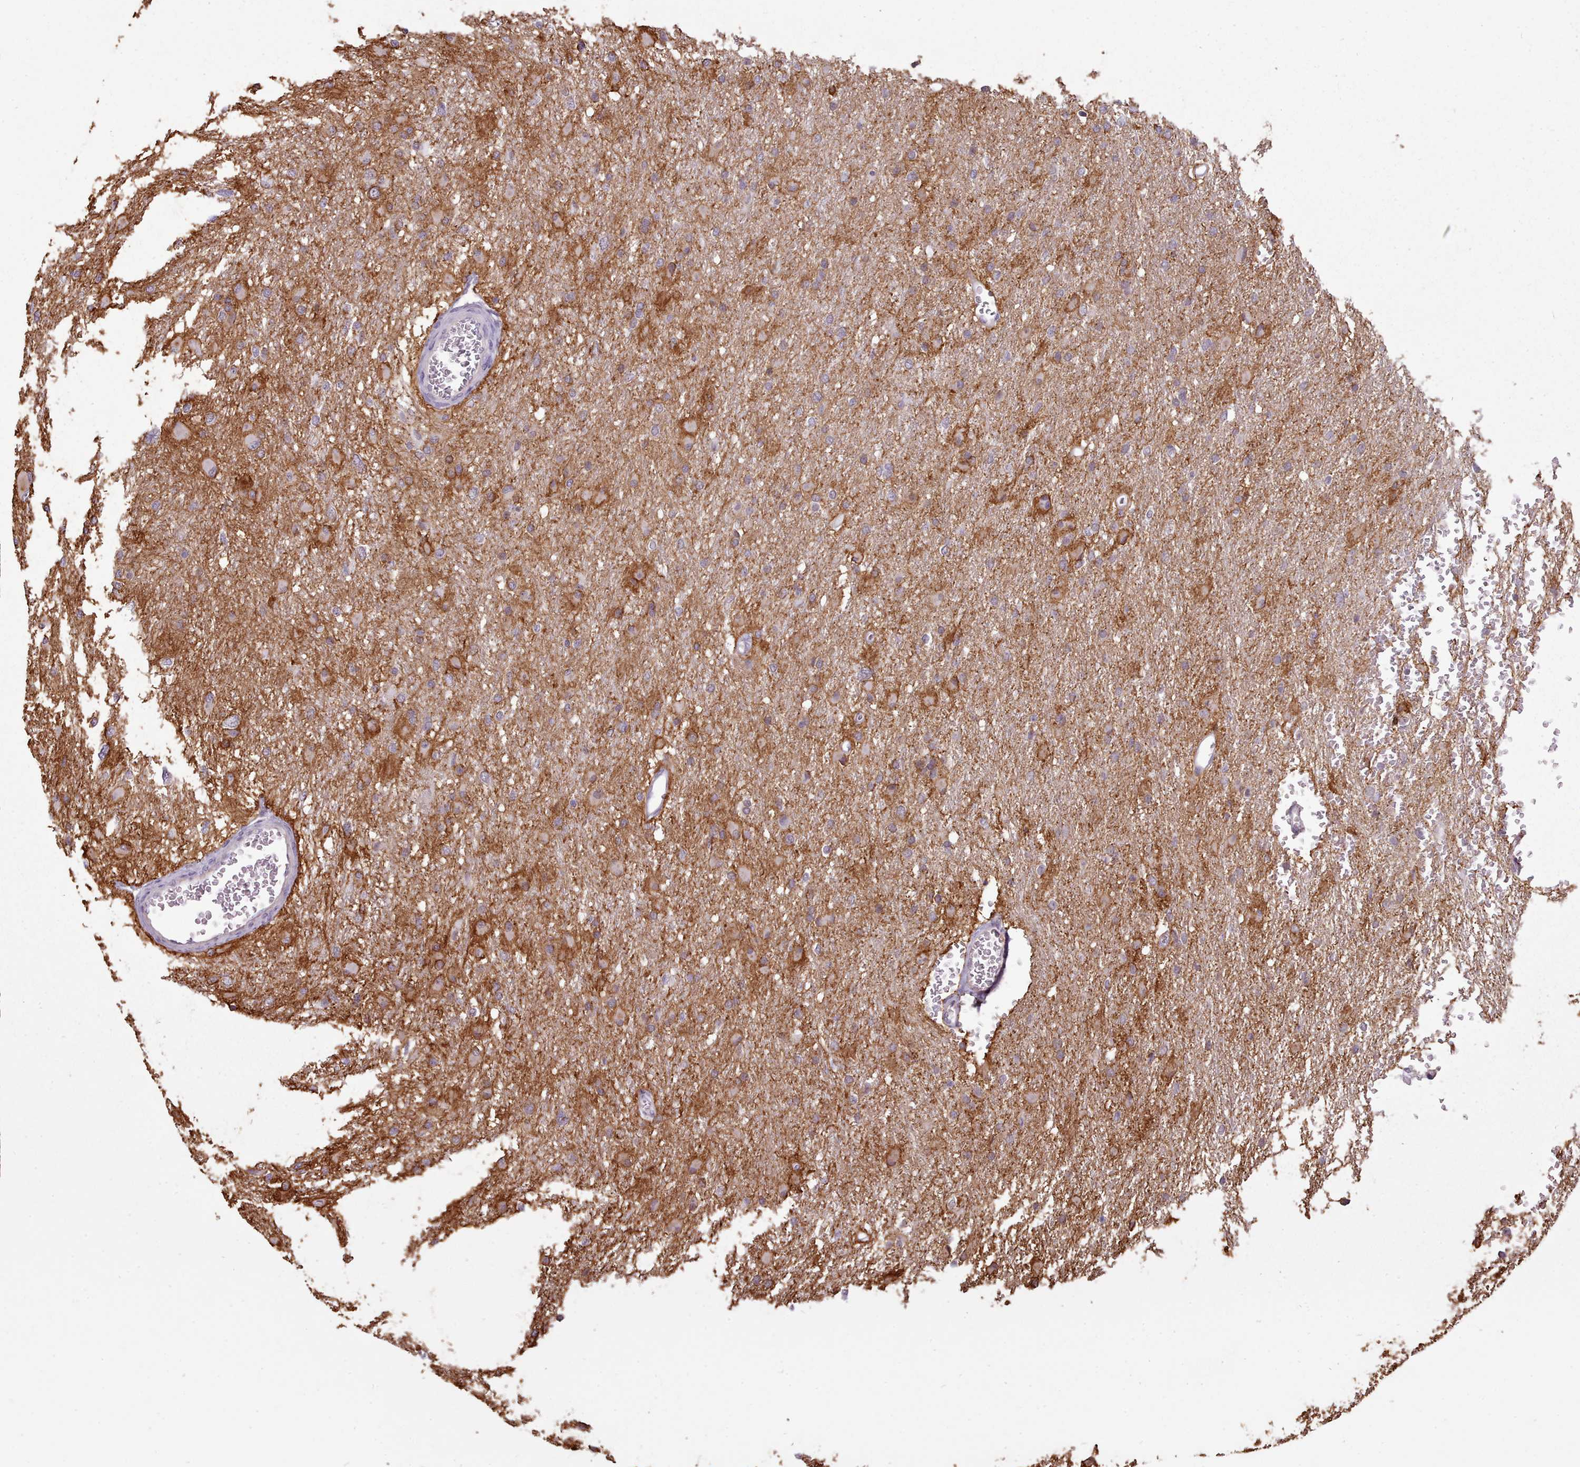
{"staining": {"intensity": "strong", "quantity": "<25%", "location": "cytoplasmic/membranous"}, "tissue": "glioma", "cell_type": "Tumor cells", "image_type": "cancer", "snomed": [{"axis": "morphology", "description": "Glioma, malignant, High grade"}, {"axis": "topography", "description": "Cerebral cortex"}], "caption": "Glioma stained with a brown dye exhibits strong cytoplasmic/membranous positive expression in about <25% of tumor cells.", "gene": "ZMYM4", "patient": {"sex": "female", "age": 36}}